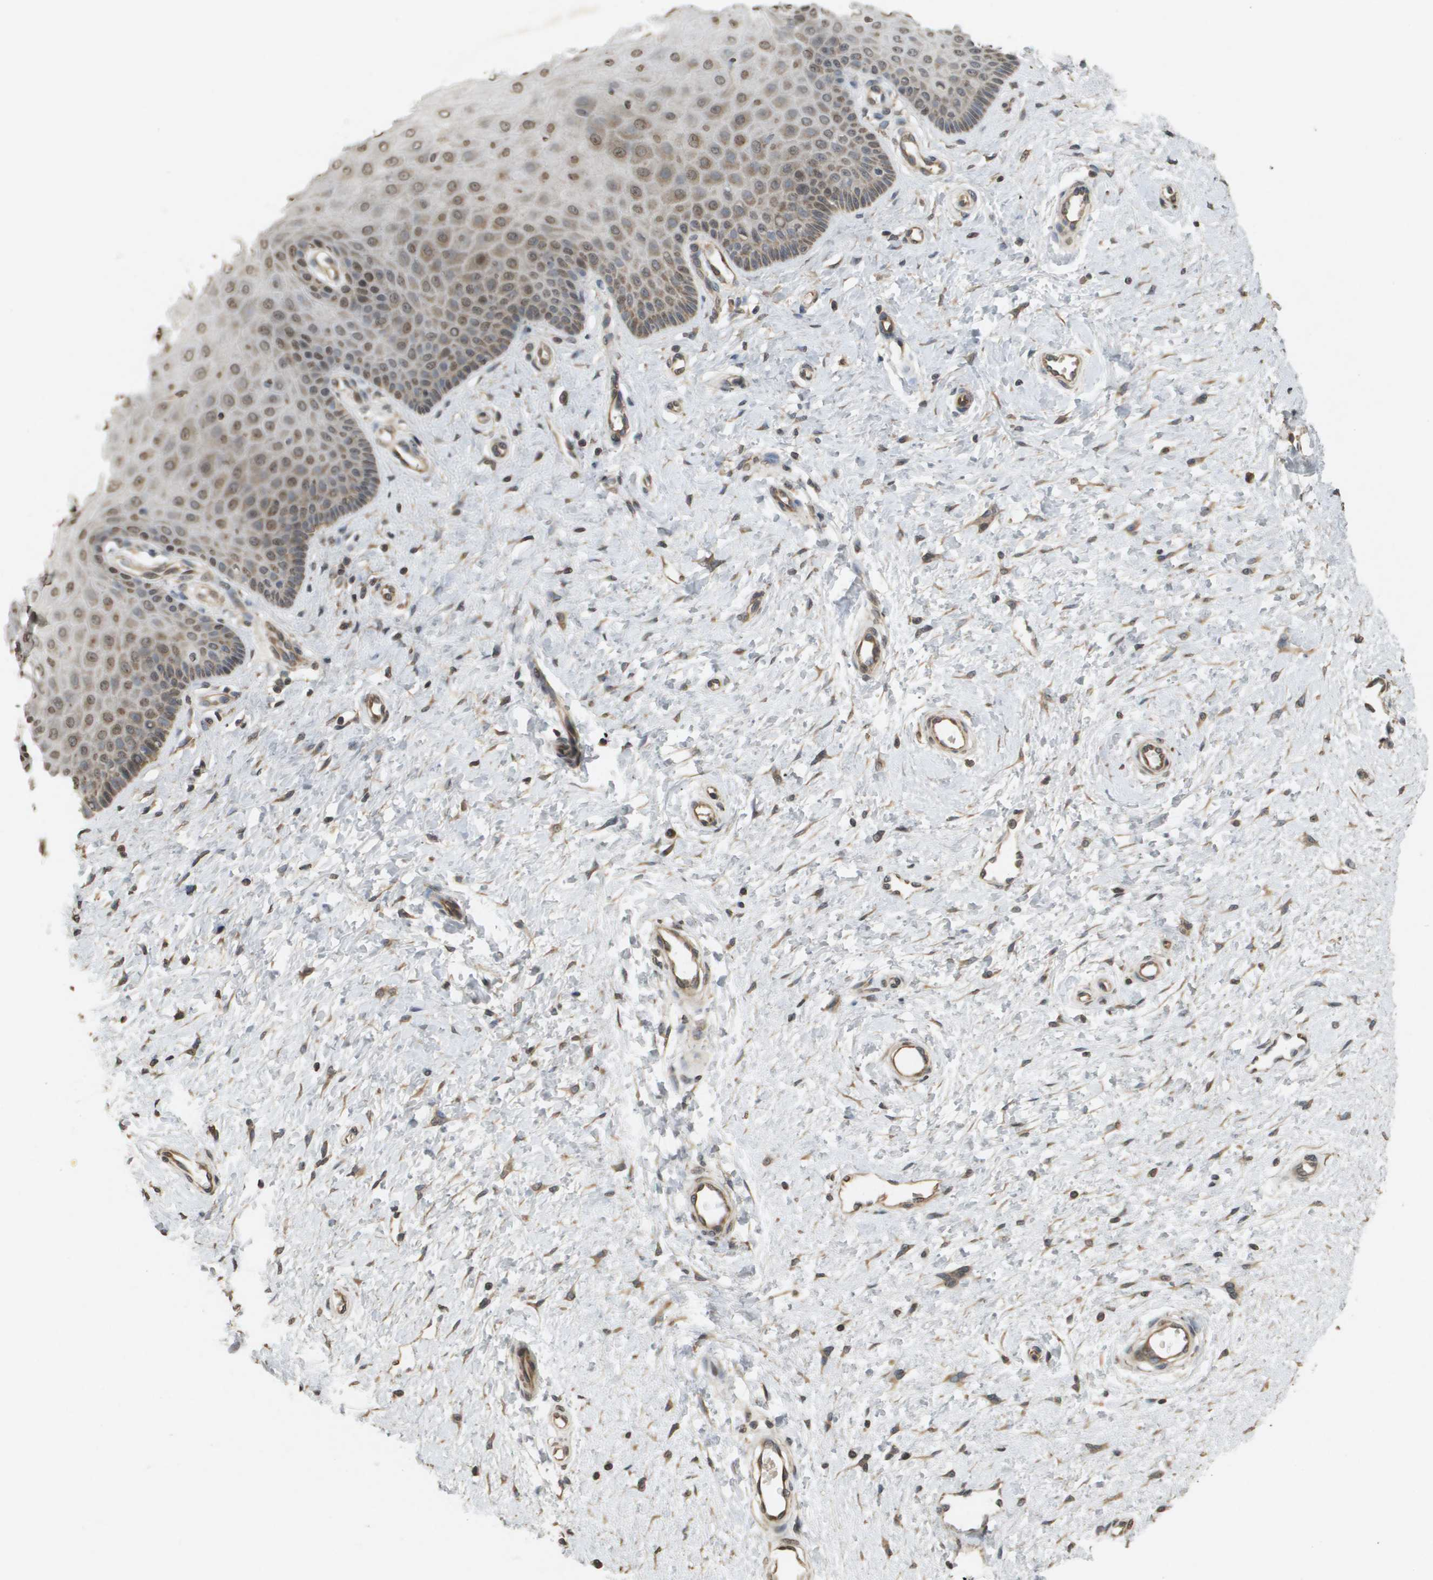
{"staining": {"intensity": "weak", "quantity": ">75%", "location": "cytoplasmic/membranous"}, "tissue": "cervix", "cell_type": "Glandular cells", "image_type": "normal", "snomed": [{"axis": "morphology", "description": "Normal tissue, NOS"}, {"axis": "topography", "description": "Cervix"}], "caption": "Unremarkable cervix was stained to show a protein in brown. There is low levels of weak cytoplasmic/membranous staining in approximately >75% of glandular cells.", "gene": "RAB21", "patient": {"sex": "female", "age": 55}}